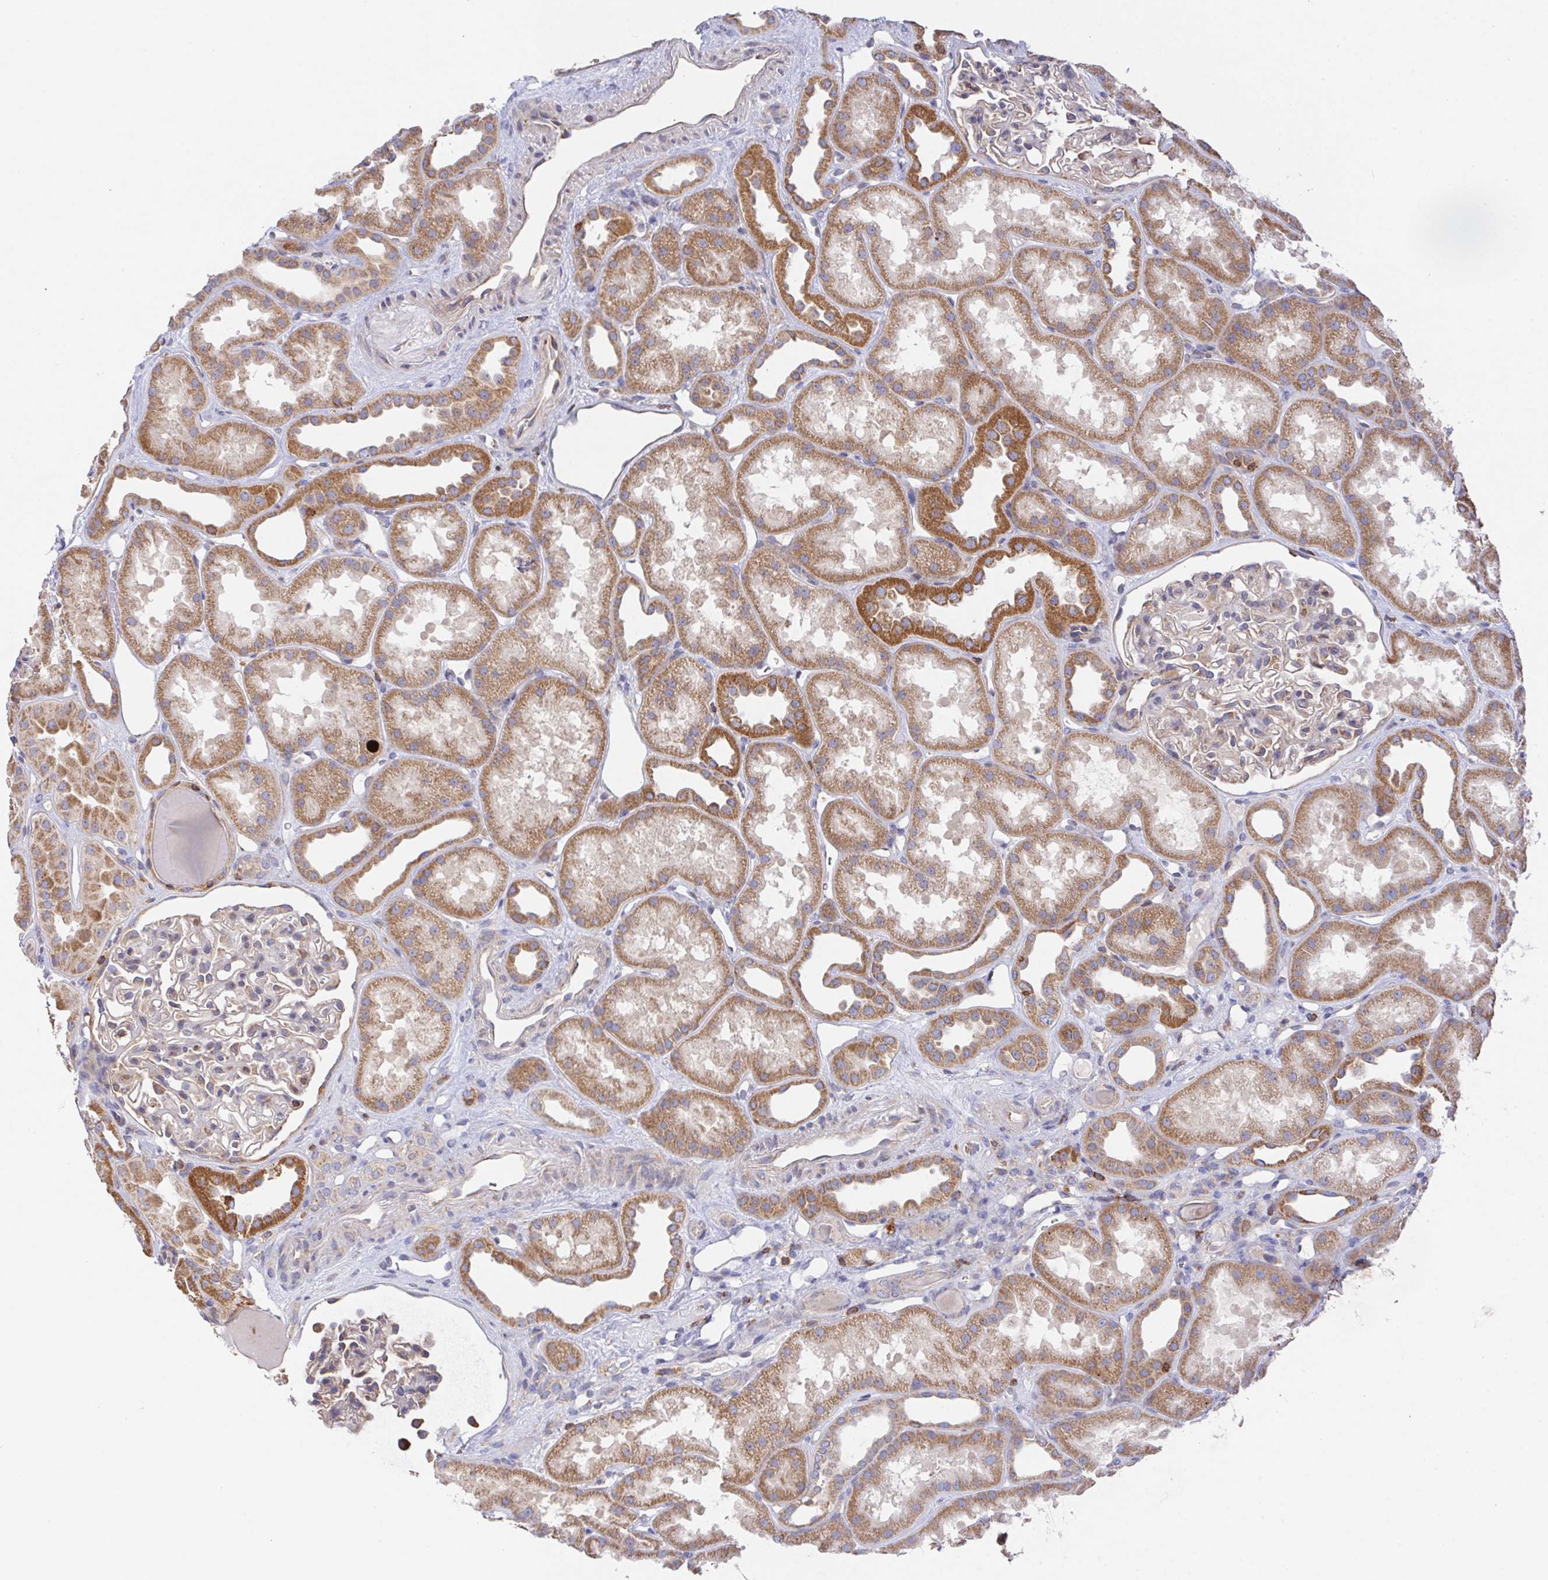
{"staining": {"intensity": "weak", "quantity": "<25%", "location": "cytoplasmic/membranous"}, "tissue": "kidney", "cell_type": "Cells in glomeruli", "image_type": "normal", "snomed": [{"axis": "morphology", "description": "Normal tissue, NOS"}, {"axis": "topography", "description": "Kidney"}], "caption": "Cells in glomeruli are negative for protein expression in benign human kidney. The staining was performed using DAB to visualize the protein expression in brown, while the nuclei were stained in blue with hematoxylin (Magnification: 20x).", "gene": "FAM241A", "patient": {"sex": "male", "age": 61}}